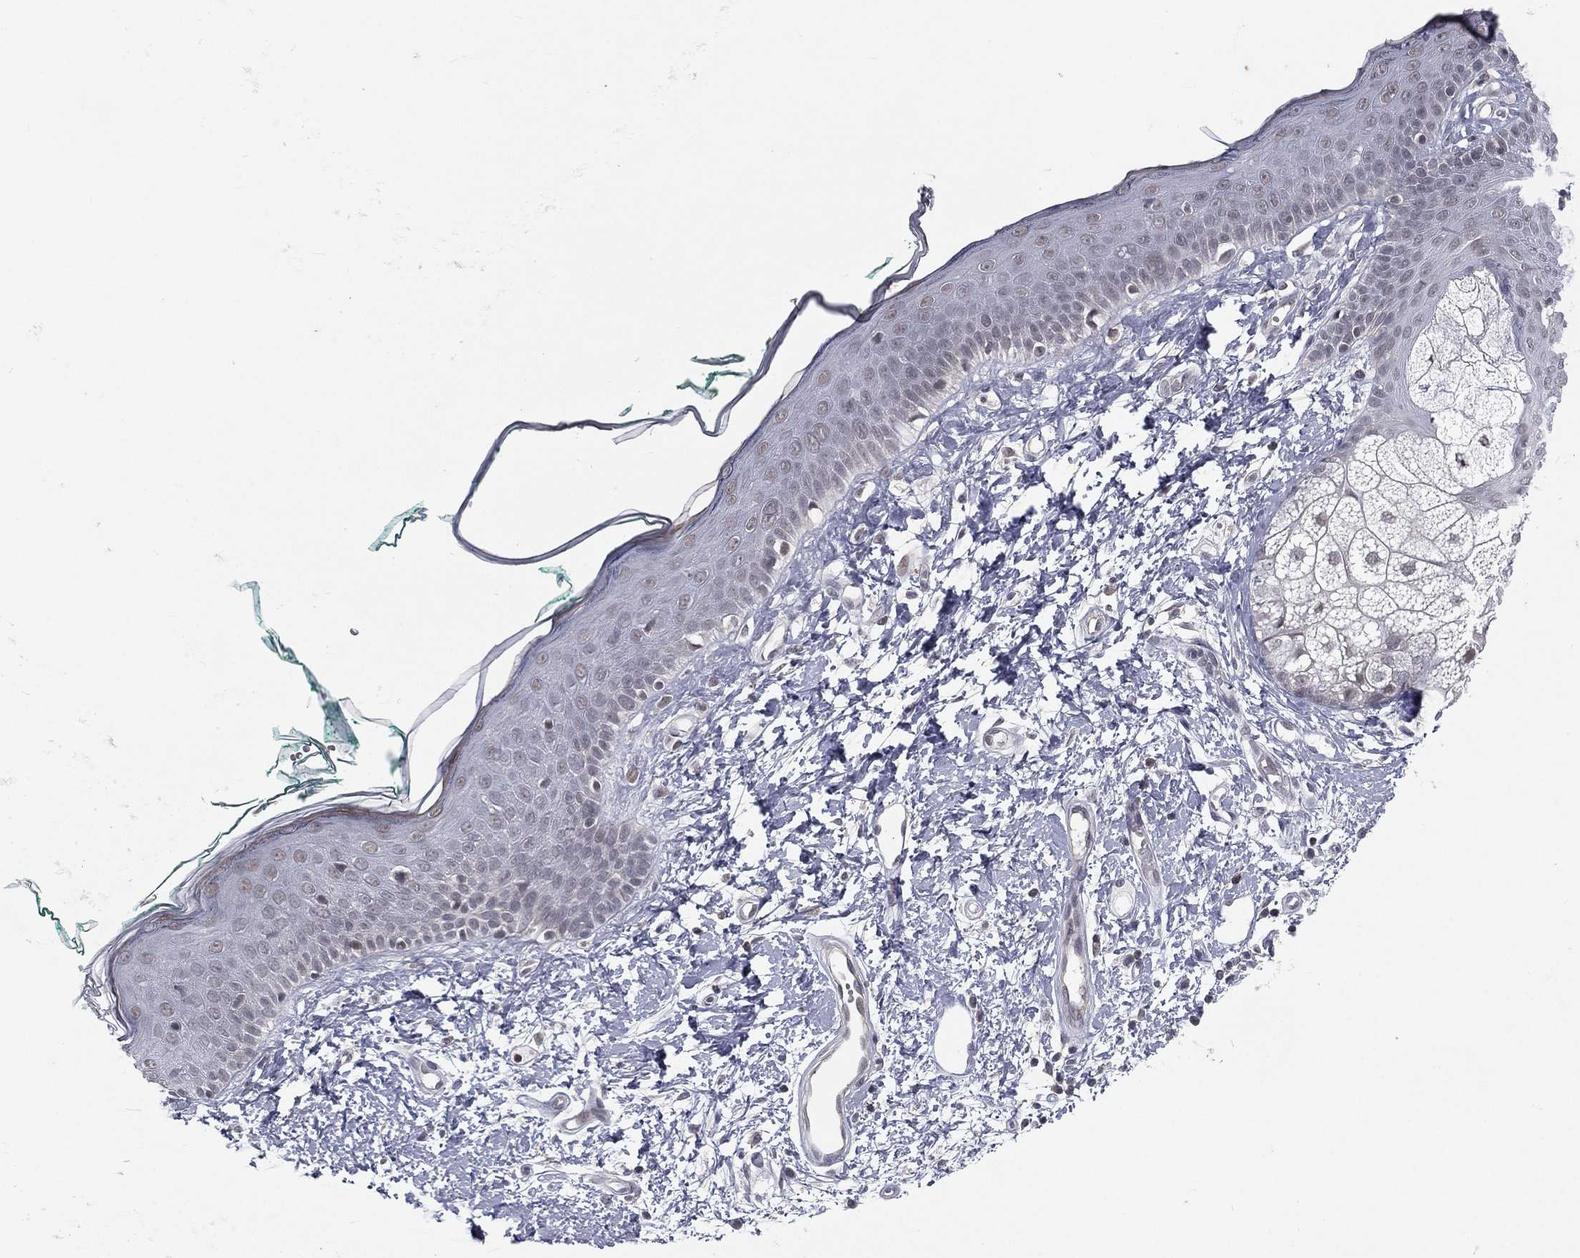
{"staining": {"intensity": "negative", "quantity": "none", "location": "none"}, "tissue": "skin", "cell_type": "Fibroblasts", "image_type": "normal", "snomed": [{"axis": "morphology", "description": "Normal tissue, NOS"}, {"axis": "morphology", "description": "Basal cell carcinoma"}, {"axis": "topography", "description": "Skin"}], "caption": "The histopathology image shows no significant staining in fibroblasts of skin. (DAB IHC with hematoxylin counter stain).", "gene": "MORC2", "patient": {"sex": "male", "age": 33}}